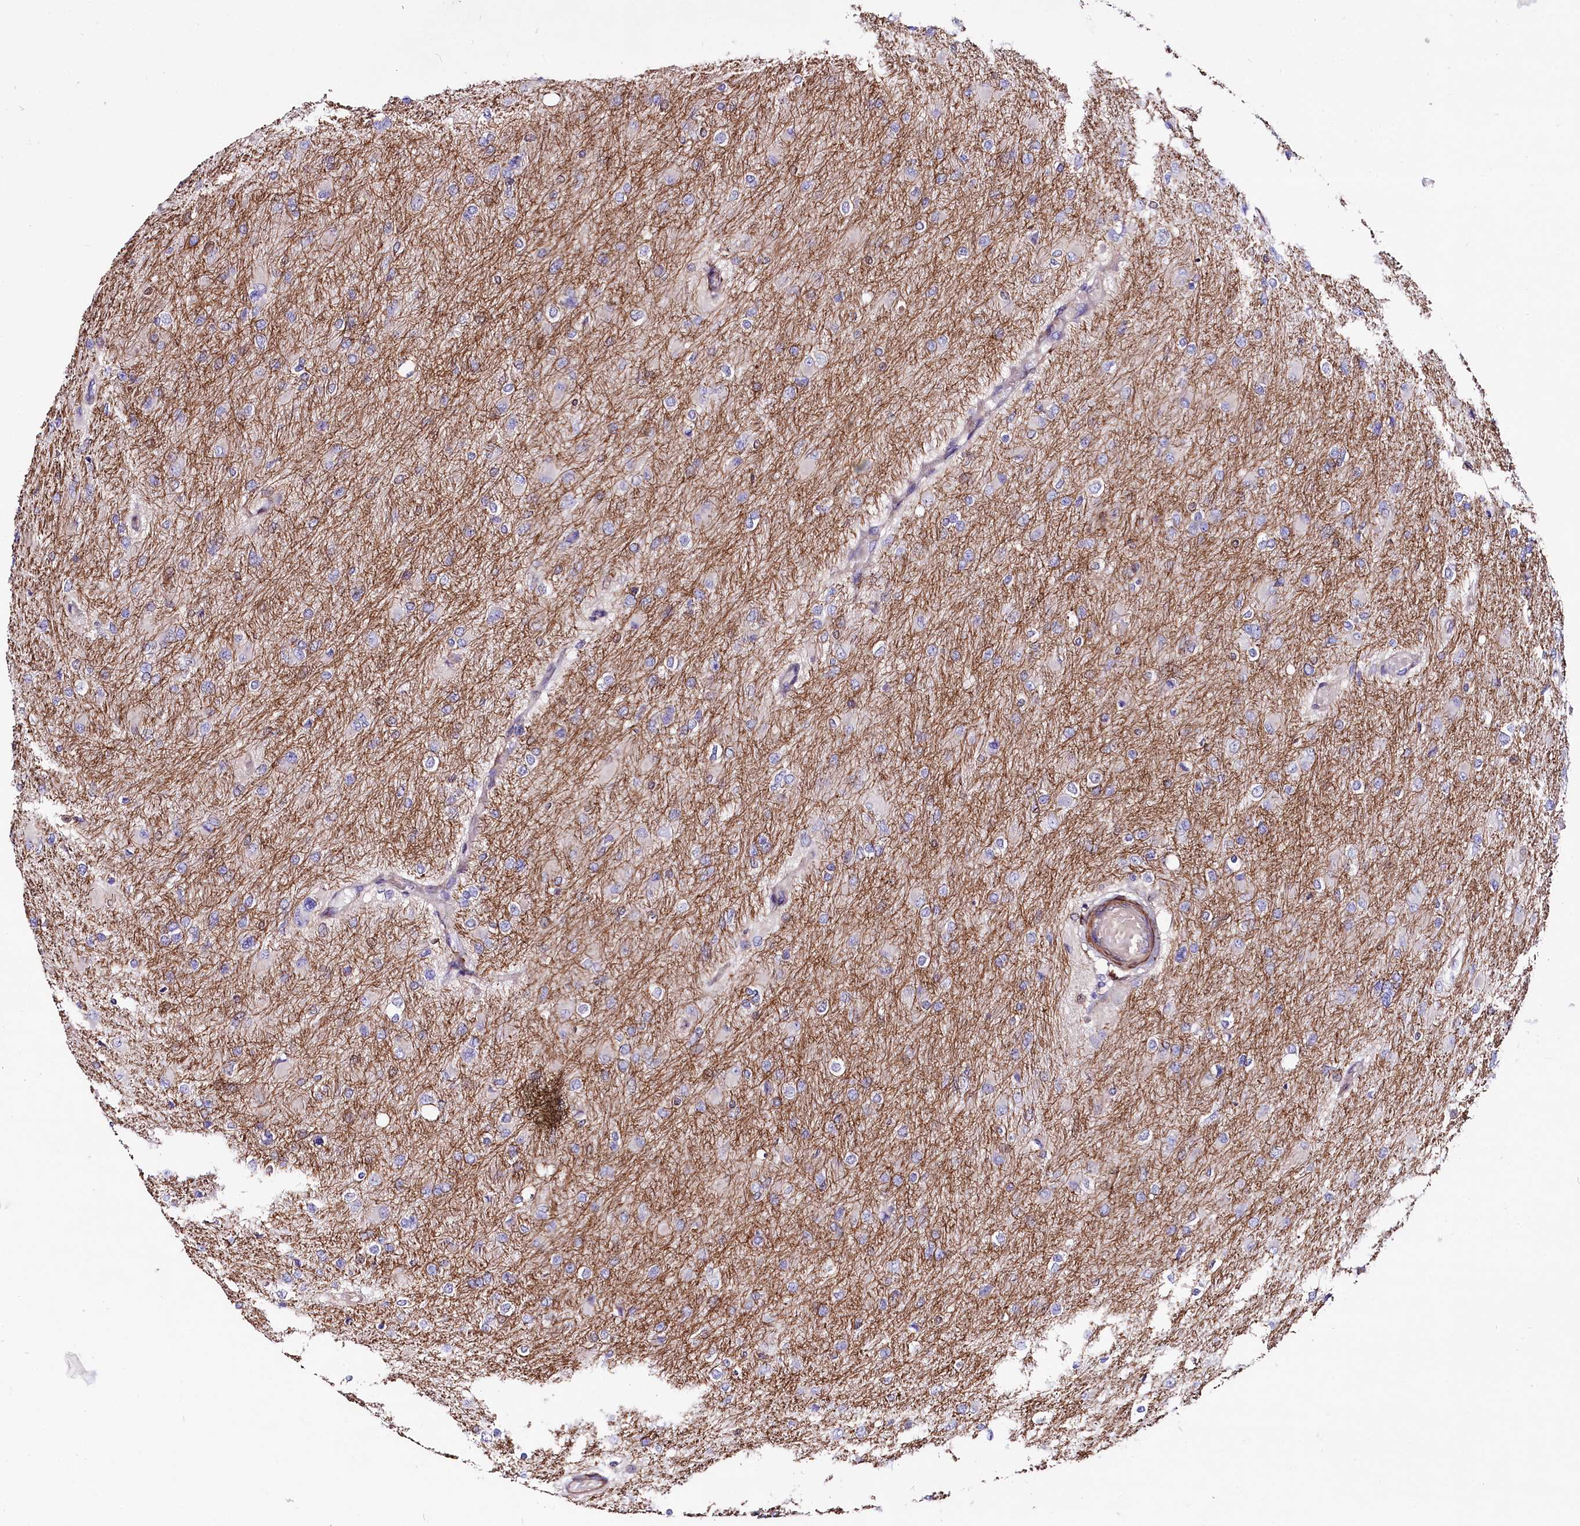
{"staining": {"intensity": "negative", "quantity": "none", "location": "none"}, "tissue": "glioma", "cell_type": "Tumor cells", "image_type": "cancer", "snomed": [{"axis": "morphology", "description": "Glioma, malignant, High grade"}, {"axis": "topography", "description": "Cerebral cortex"}], "caption": "This is an immunohistochemistry (IHC) image of malignant glioma (high-grade). There is no positivity in tumor cells.", "gene": "FCHSD2", "patient": {"sex": "female", "age": 36}}